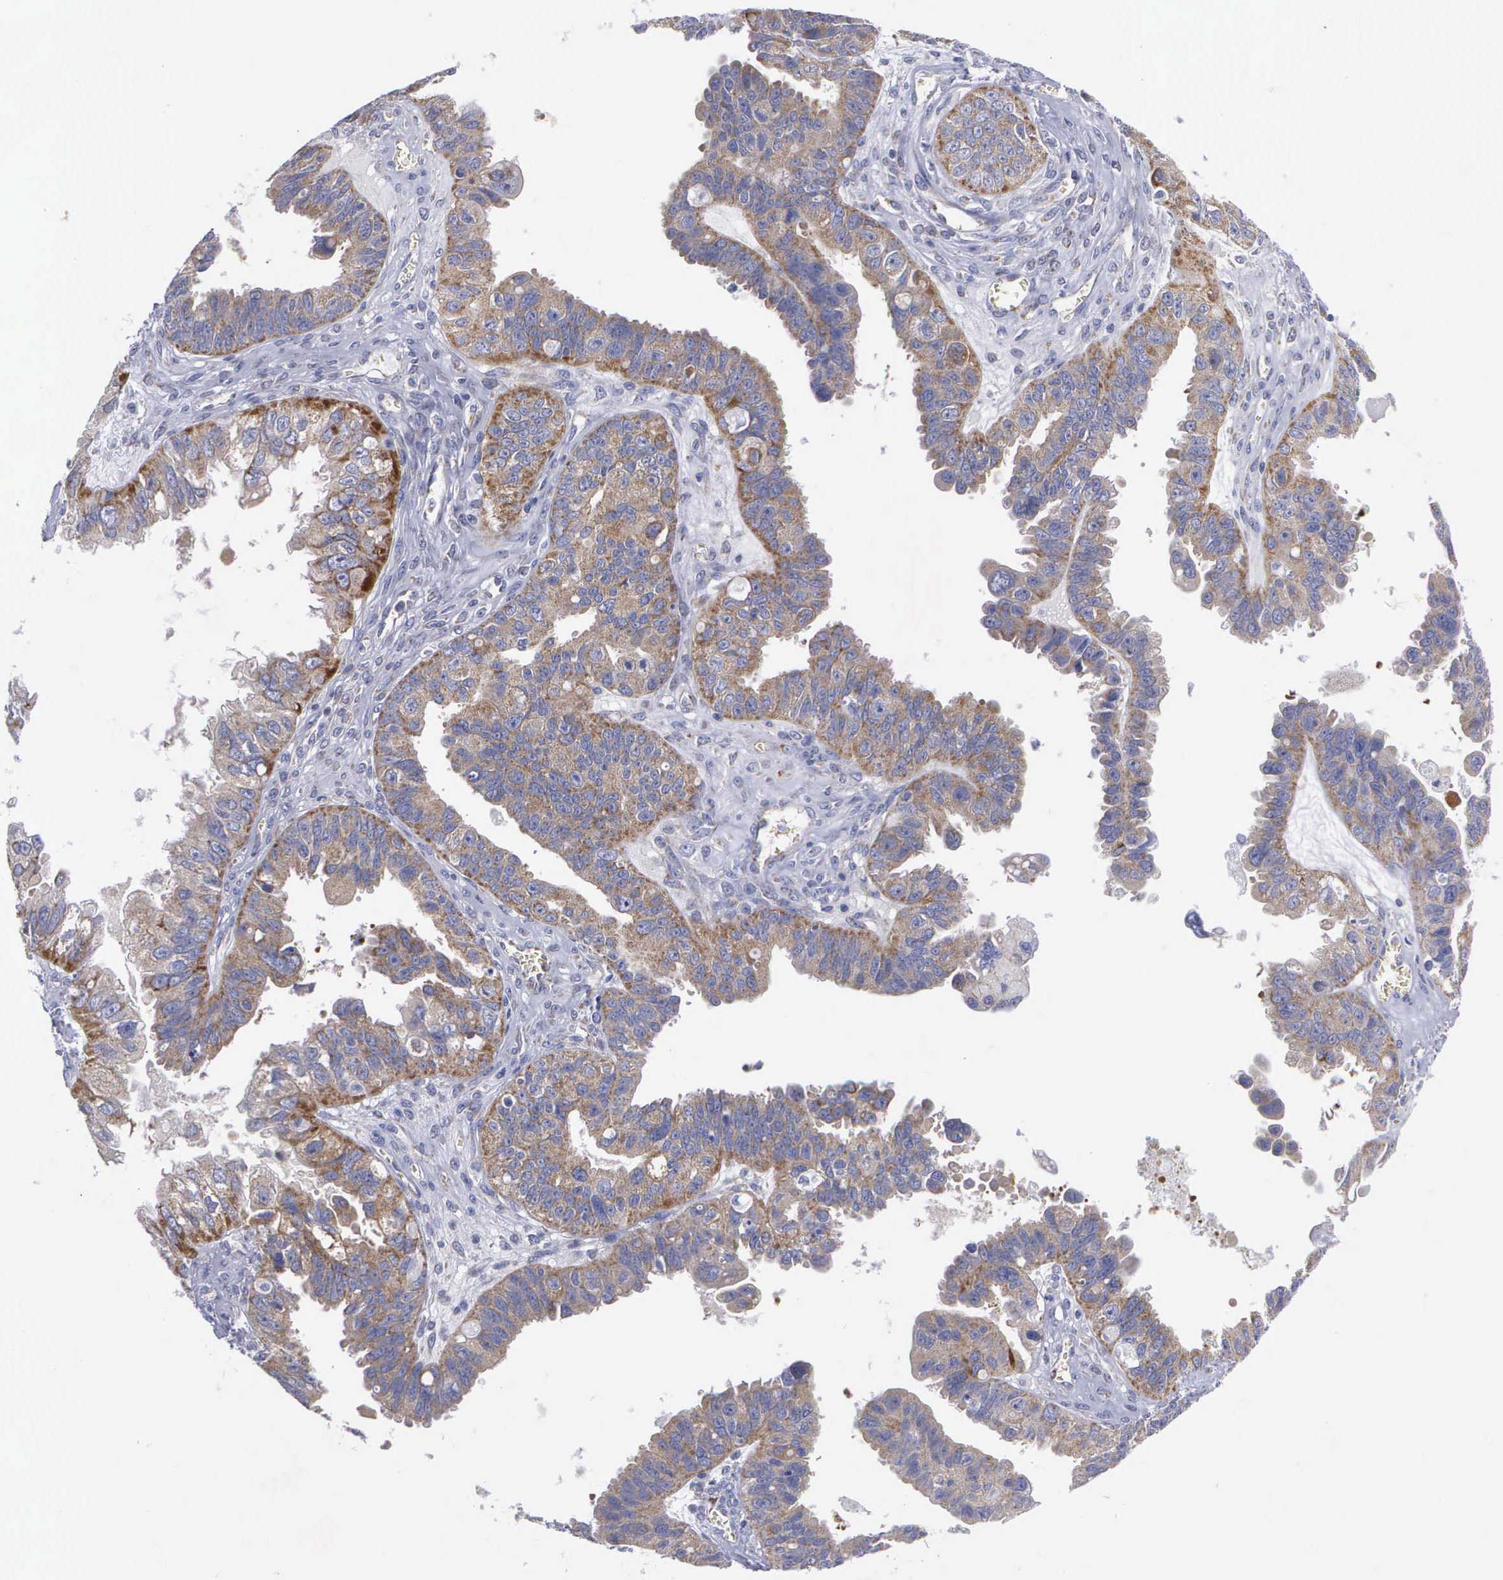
{"staining": {"intensity": "moderate", "quantity": ">75%", "location": "cytoplasmic/membranous"}, "tissue": "ovarian cancer", "cell_type": "Tumor cells", "image_type": "cancer", "snomed": [{"axis": "morphology", "description": "Carcinoma, endometroid"}, {"axis": "topography", "description": "Ovary"}], "caption": "A high-resolution image shows IHC staining of ovarian endometroid carcinoma, which reveals moderate cytoplasmic/membranous staining in approximately >75% of tumor cells.", "gene": "APOOL", "patient": {"sex": "female", "age": 85}}